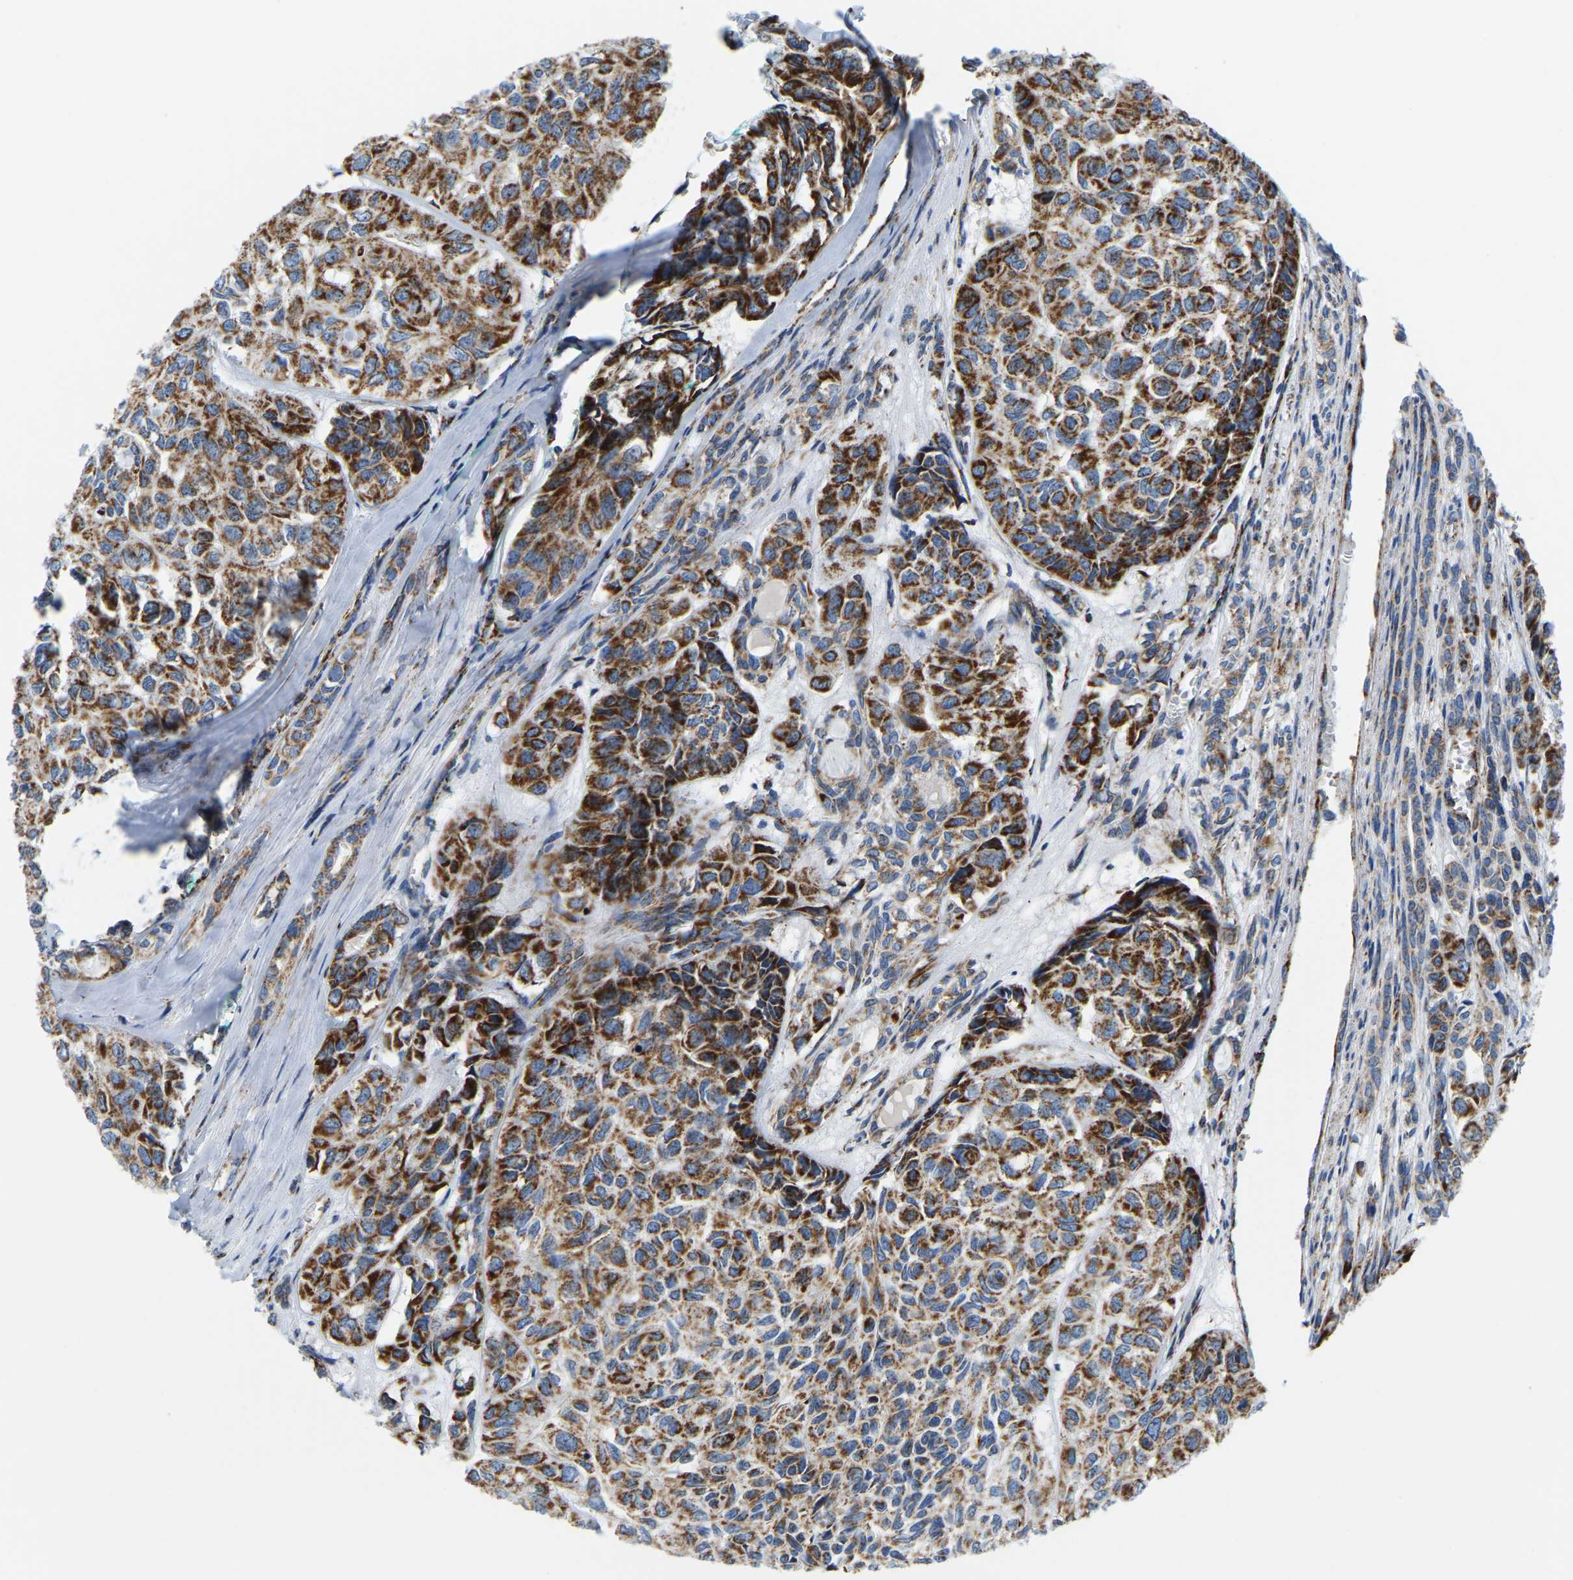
{"staining": {"intensity": "strong", "quantity": "25%-75%", "location": "cytoplasmic/membranous"}, "tissue": "head and neck cancer", "cell_type": "Tumor cells", "image_type": "cancer", "snomed": [{"axis": "morphology", "description": "Adenocarcinoma, NOS"}, {"axis": "topography", "description": "Salivary gland, NOS"}, {"axis": "topography", "description": "Head-Neck"}], "caption": "Protein analysis of head and neck cancer (adenocarcinoma) tissue shows strong cytoplasmic/membranous positivity in about 25%-75% of tumor cells.", "gene": "SFXN1", "patient": {"sex": "female", "age": 76}}